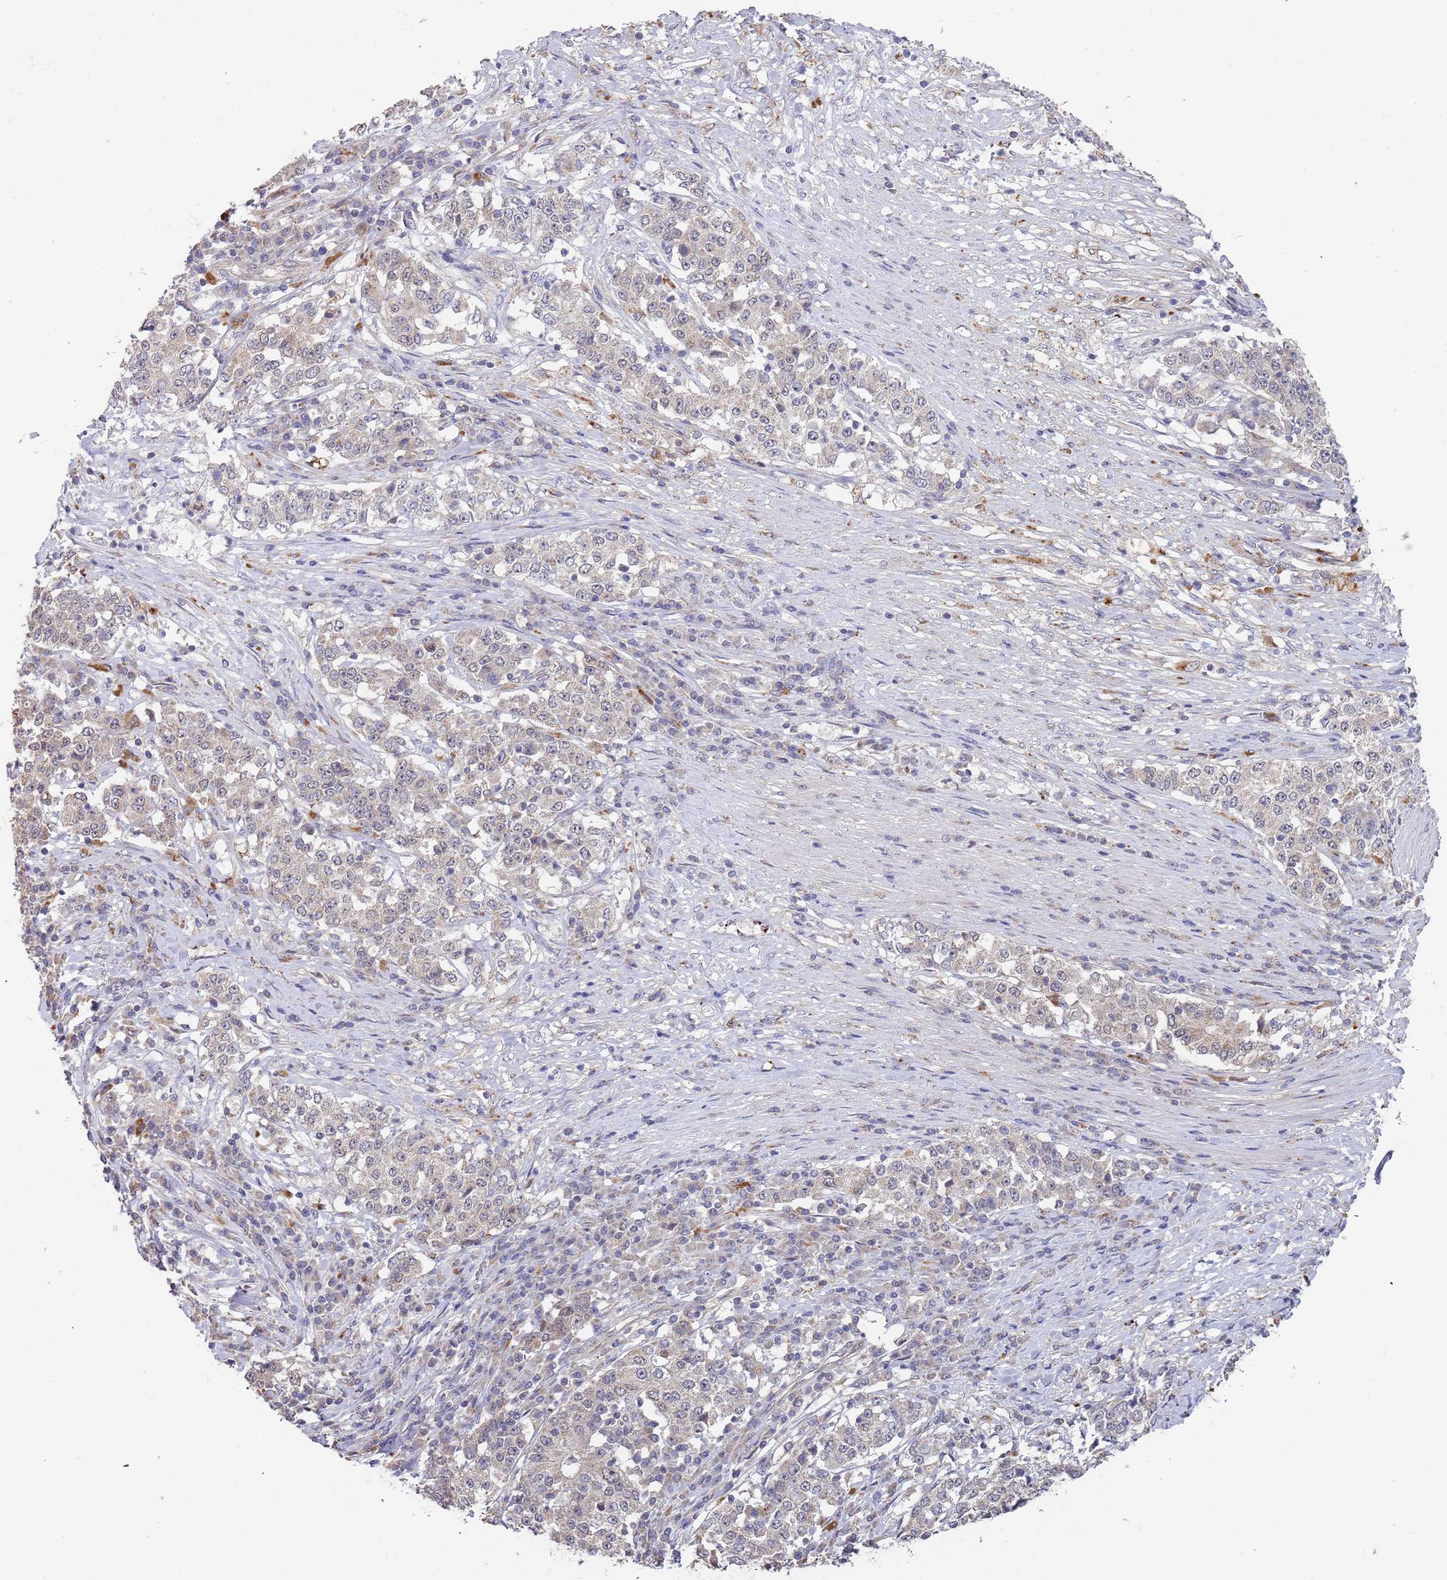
{"staining": {"intensity": "weak", "quantity": "<25%", "location": "cytoplasmic/membranous"}, "tissue": "stomach cancer", "cell_type": "Tumor cells", "image_type": "cancer", "snomed": [{"axis": "morphology", "description": "Adenocarcinoma, NOS"}, {"axis": "topography", "description": "Stomach"}], "caption": "Photomicrograph shows no significant protein expression in tumor cells of stomach cancer.", "gene": "TMEM64", "patient": {"sex": "male", "age": 59}}